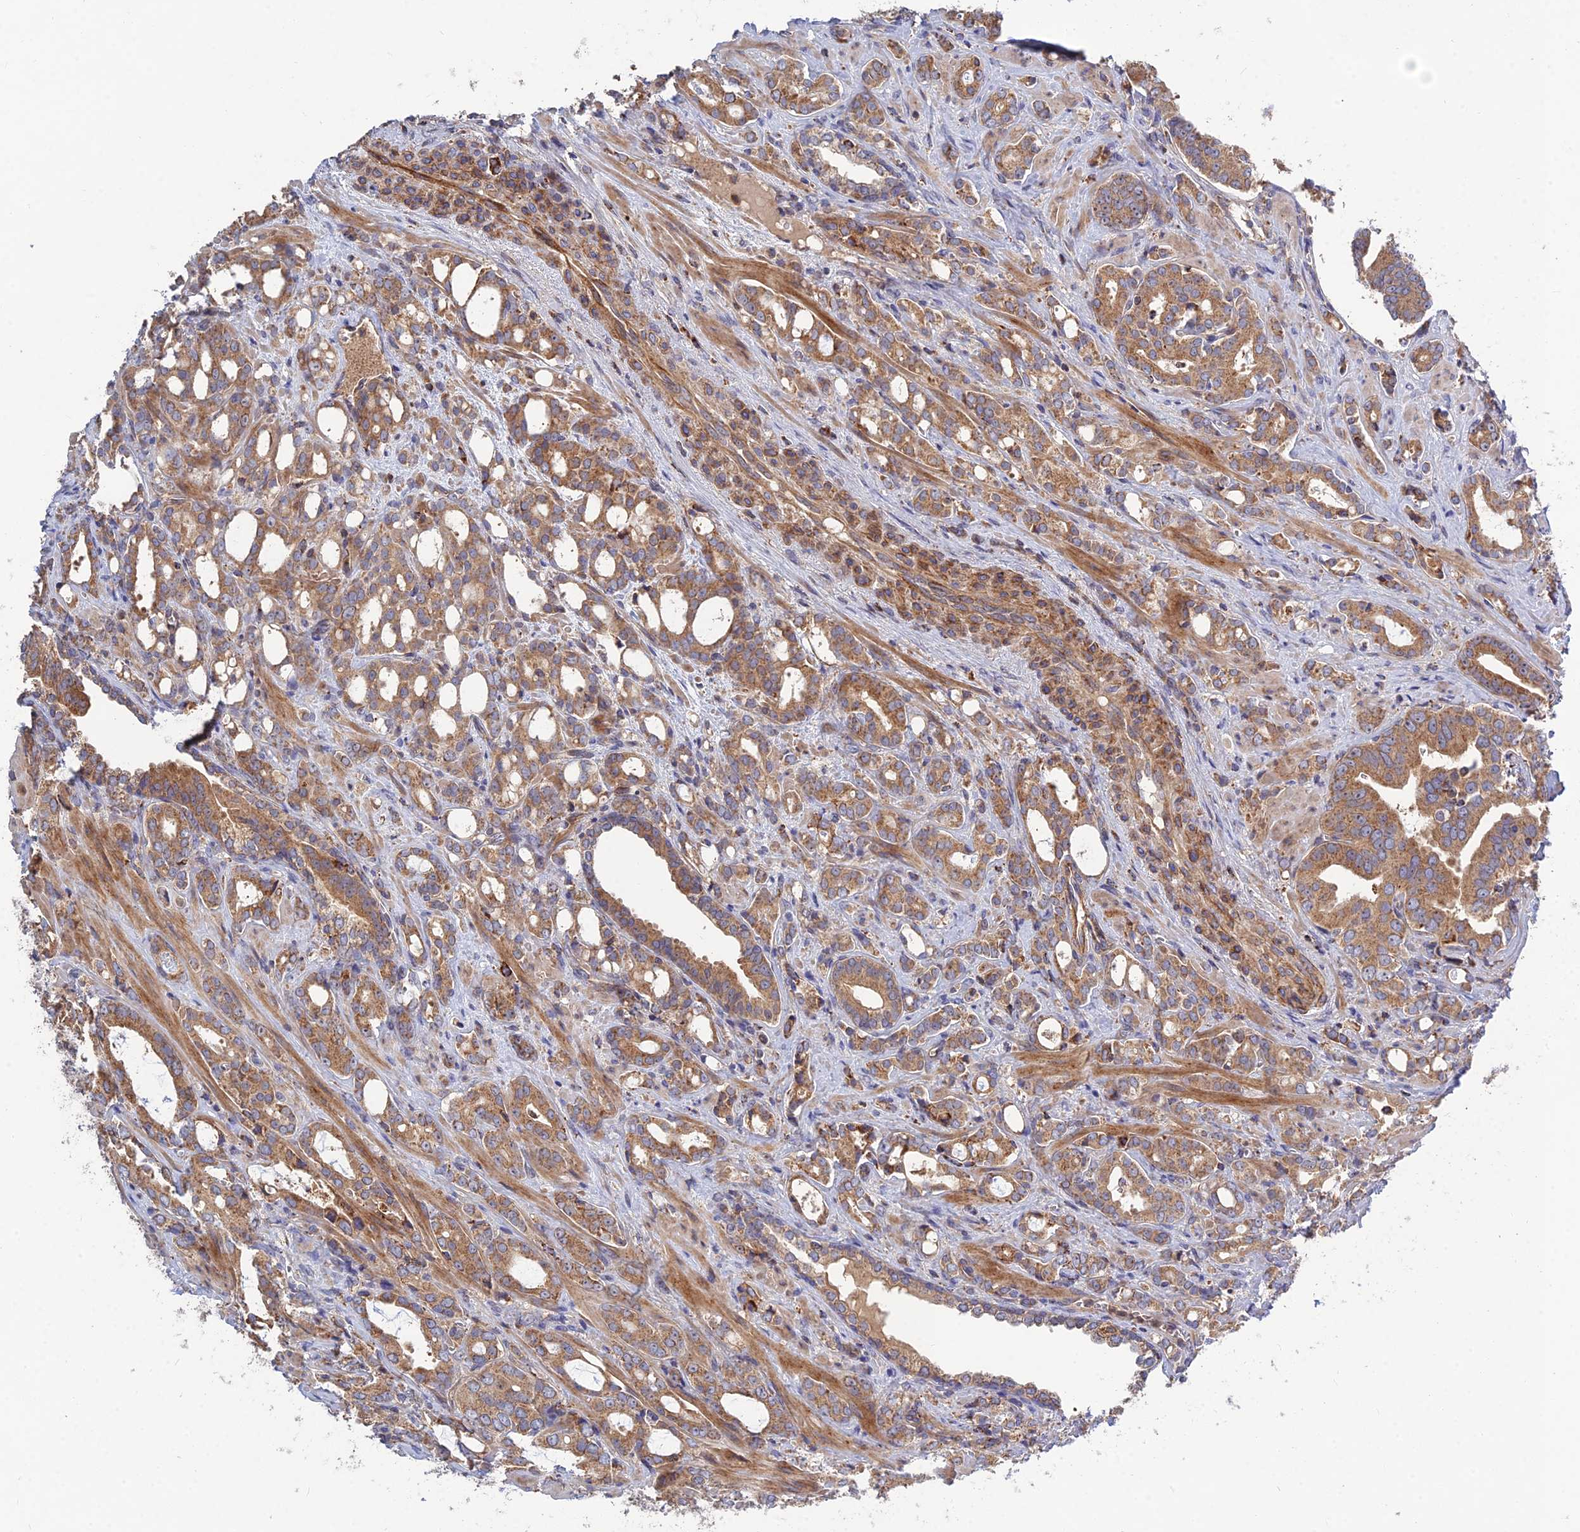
{"staining": {"intensity": "moderate", "quantity": ">75%", "location": "cytoplasmic/membranous"}, "tissue": "prostate cancer", "cell_type": "Tumor cells", "image_type": "cancer", "snomed": [{"axis": "morphology", "description": "Adenocarcinoma, High grade"}, {"axis": "topography", "description": "Prostate"}], "caption": "An image showing moderate cytoplasmic/membranous expression in about >75% of tumor cells in high-grade adenocarcinoma (prostate), as visualized by brown immunohistochemical staining.", "gene": "RIC8B", "patient": {"sex": "male", "age": 72}}